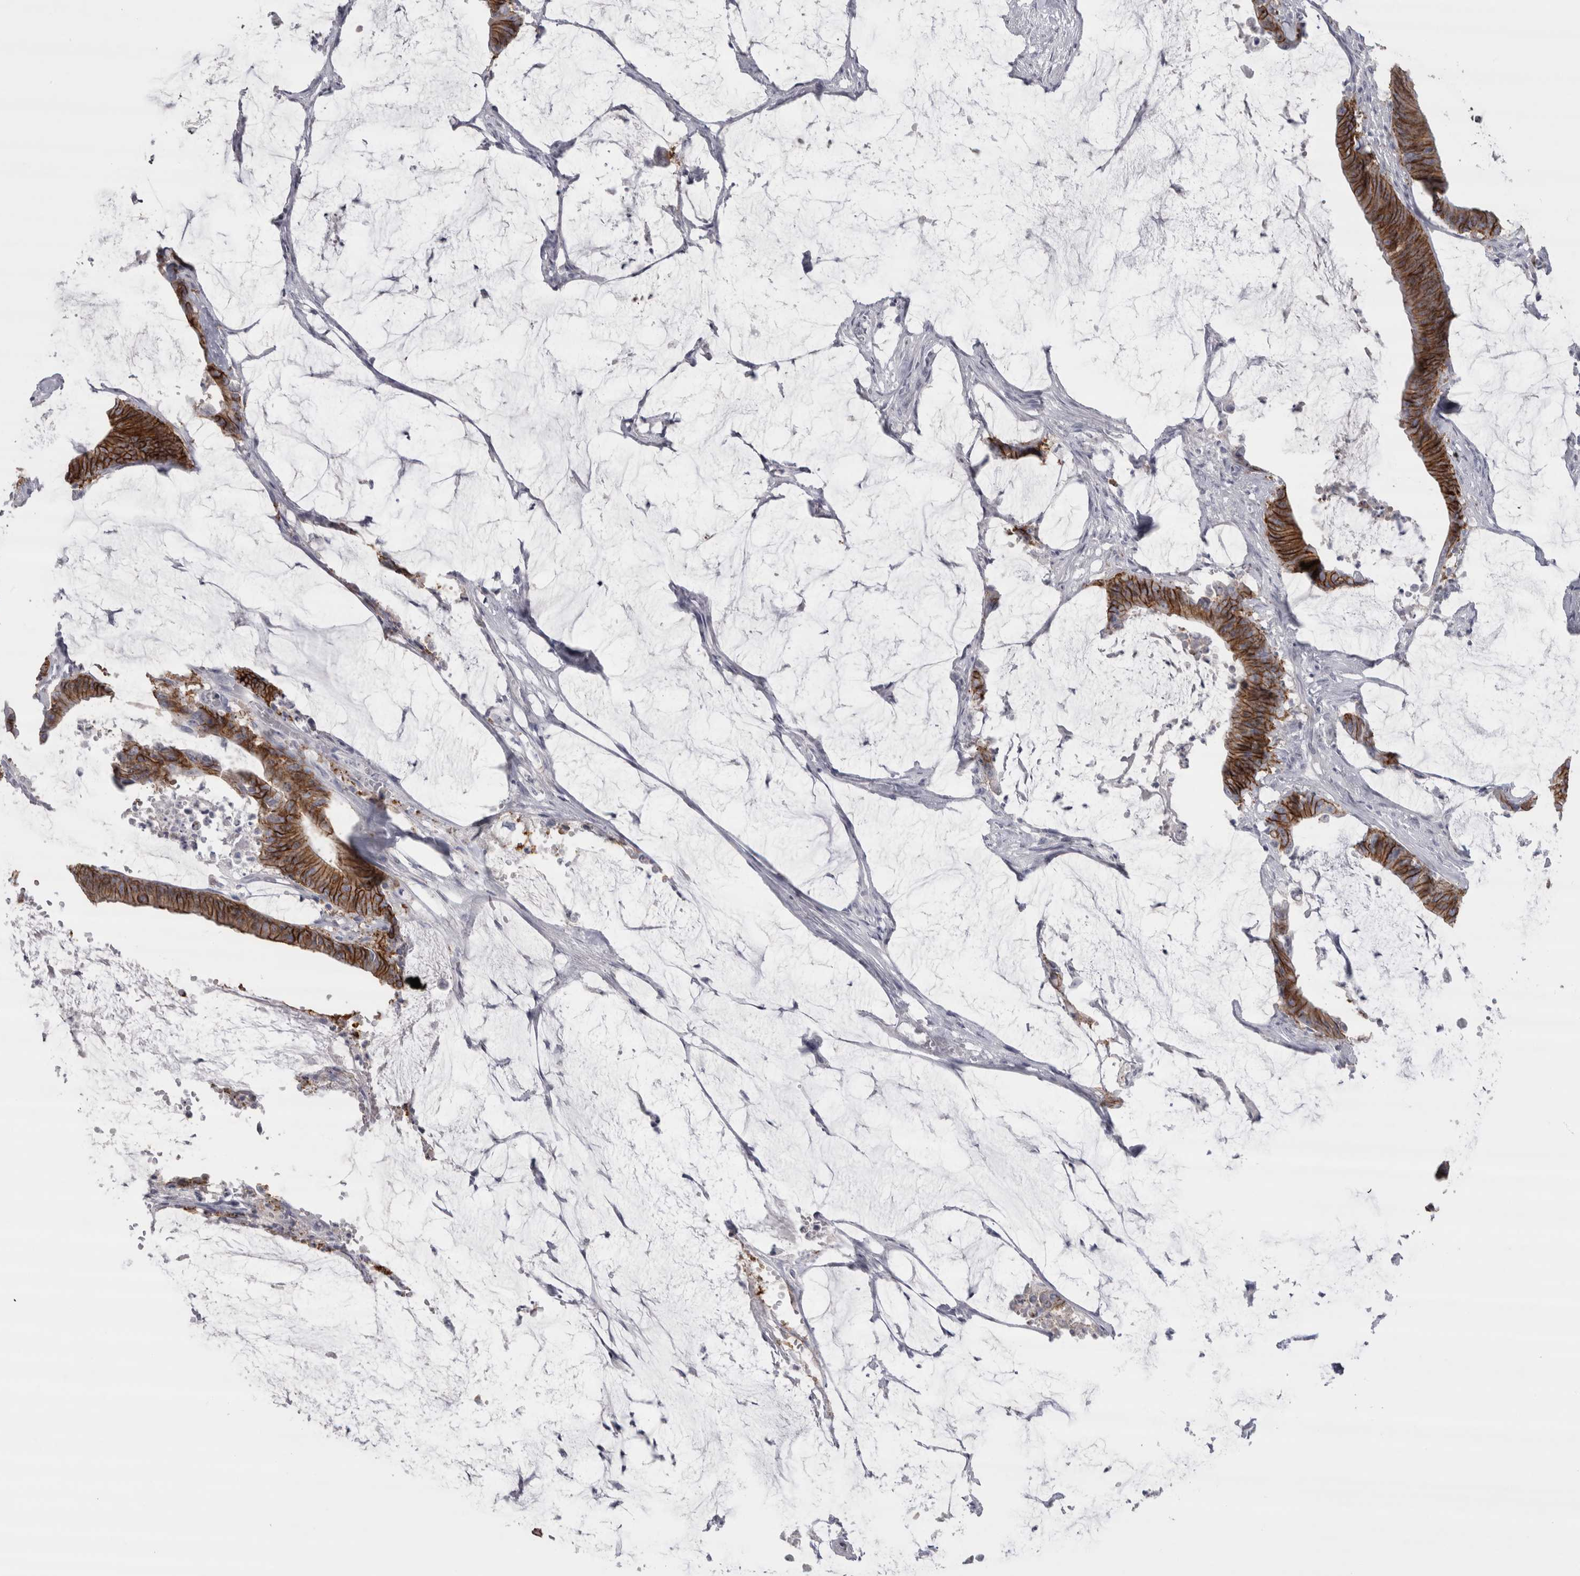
{"staining": {"intensity": "strong", "quantity": ">75%", "location": "cytoplasmic/membranous"}, "tissue": "colorectal cancer", "cell_type": "Tumor cells", "image_type": "cancer", "snomed": [{"axis": "morphology", "description": "Adenocarcinoma, NOS"}, {"axis": "topography", "description": "Rectum"}], "caption": "This image displays IHC staining of human colorectal cancer (adenocarcinoma), with high strong cytoplasmic/membranous positivity in approximately >75% of tumor cells.", "gene": "CDH17", "patient": {"sex": "female", "age": 66}}